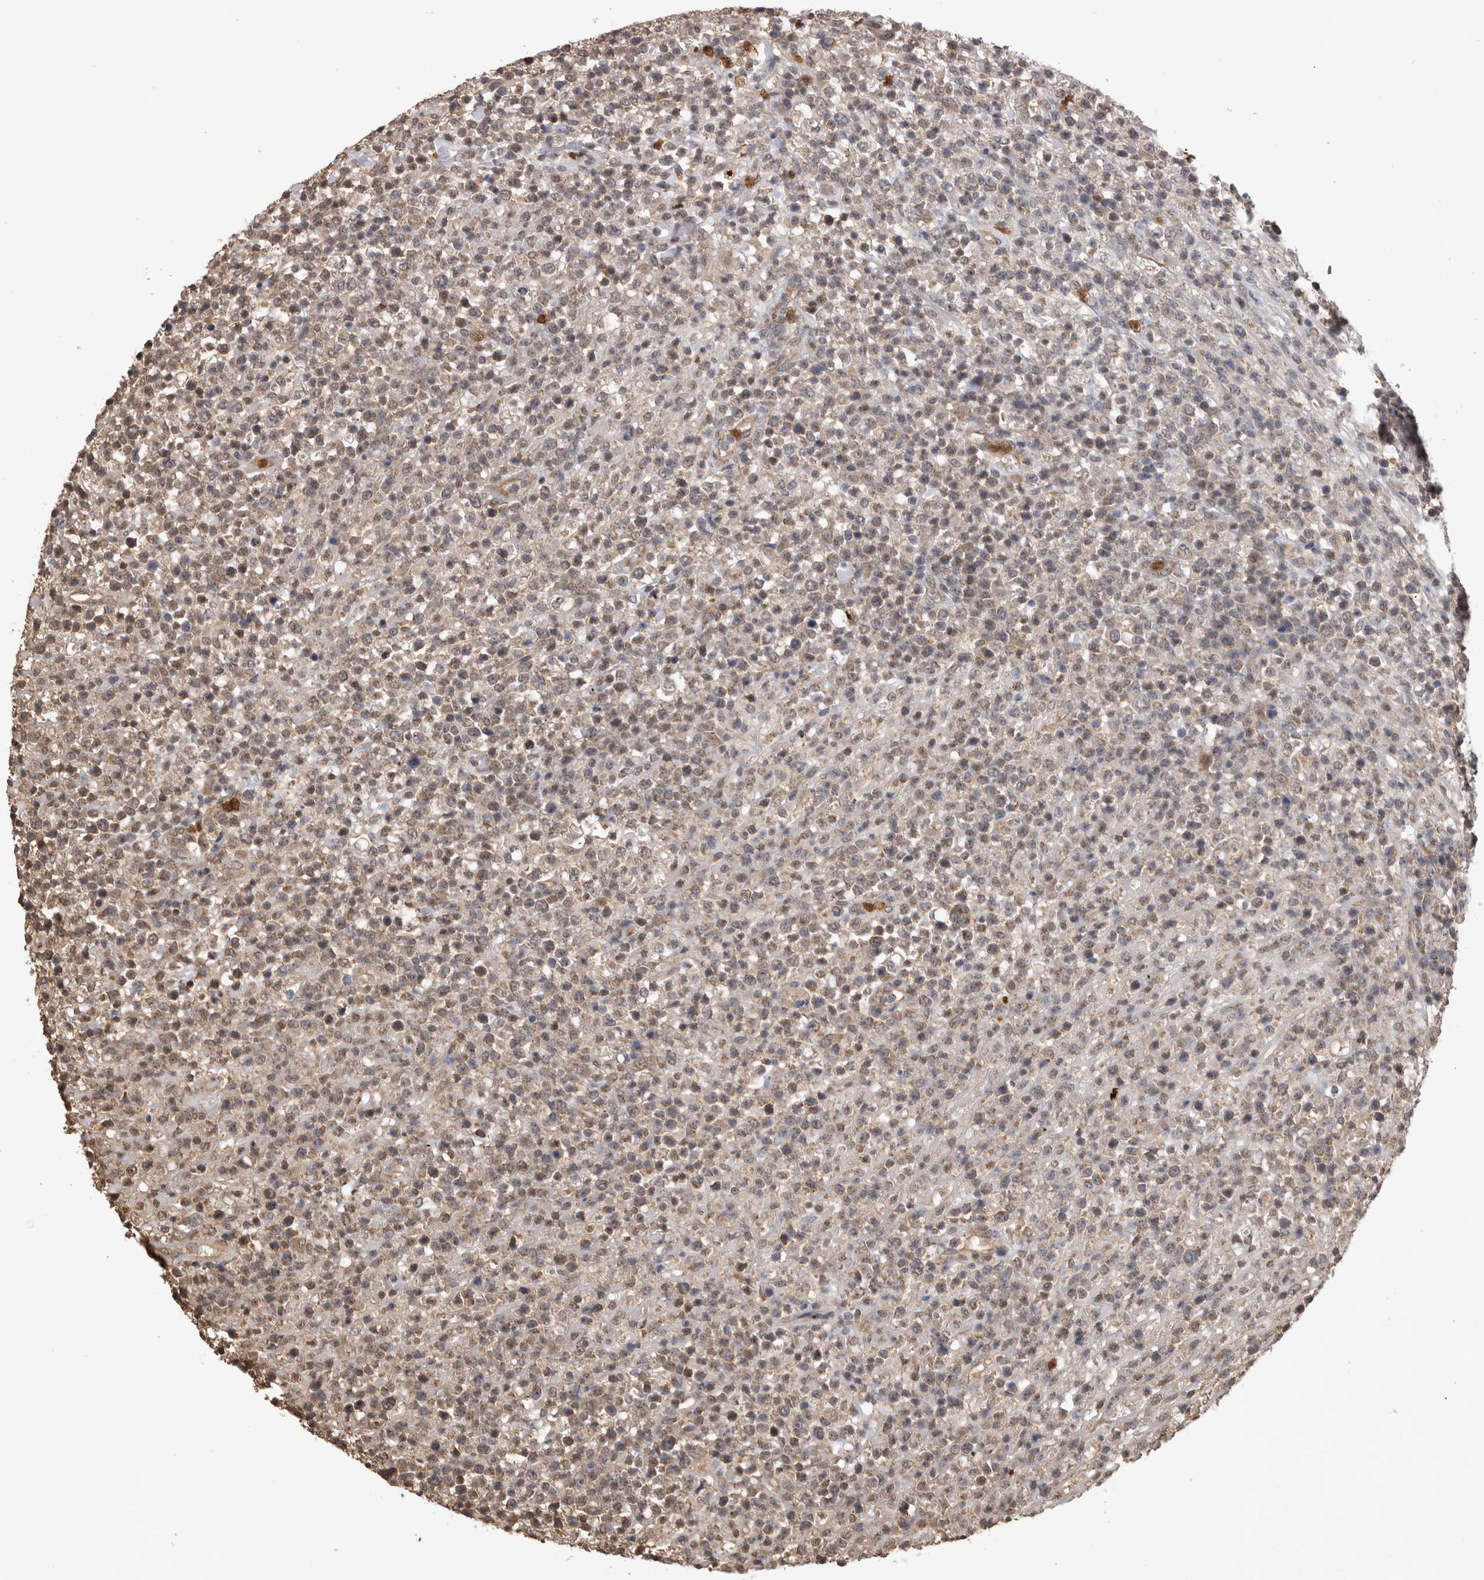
{"staining": {"intensity": "weak", "quantity": "25%-75%", "location": "cytoplasmic/membranous"}, "tissue": "lymphoma", "cell_type": "Tumor cells", "image_type": "cancer", "snomed": [{"axis": "morphology", "description": "Malignant lymphoma, non-Hodgkin's type, High grade"}, {"axis": "topography", "description": "Colon"}], "caption": "Protein expression by immunohistochemistry demonstrates weak cytoplasmic/membranous expression in about 25%-75% of tumor cells in malignant lymphoma, non-Hodgkin's type (high-grade). Immunohistochemistry (ihc) stains the protein in brown and the nuclei are stained blue.", "gene": "PAK4", "patient": {"sex": "female", "age": 53}}